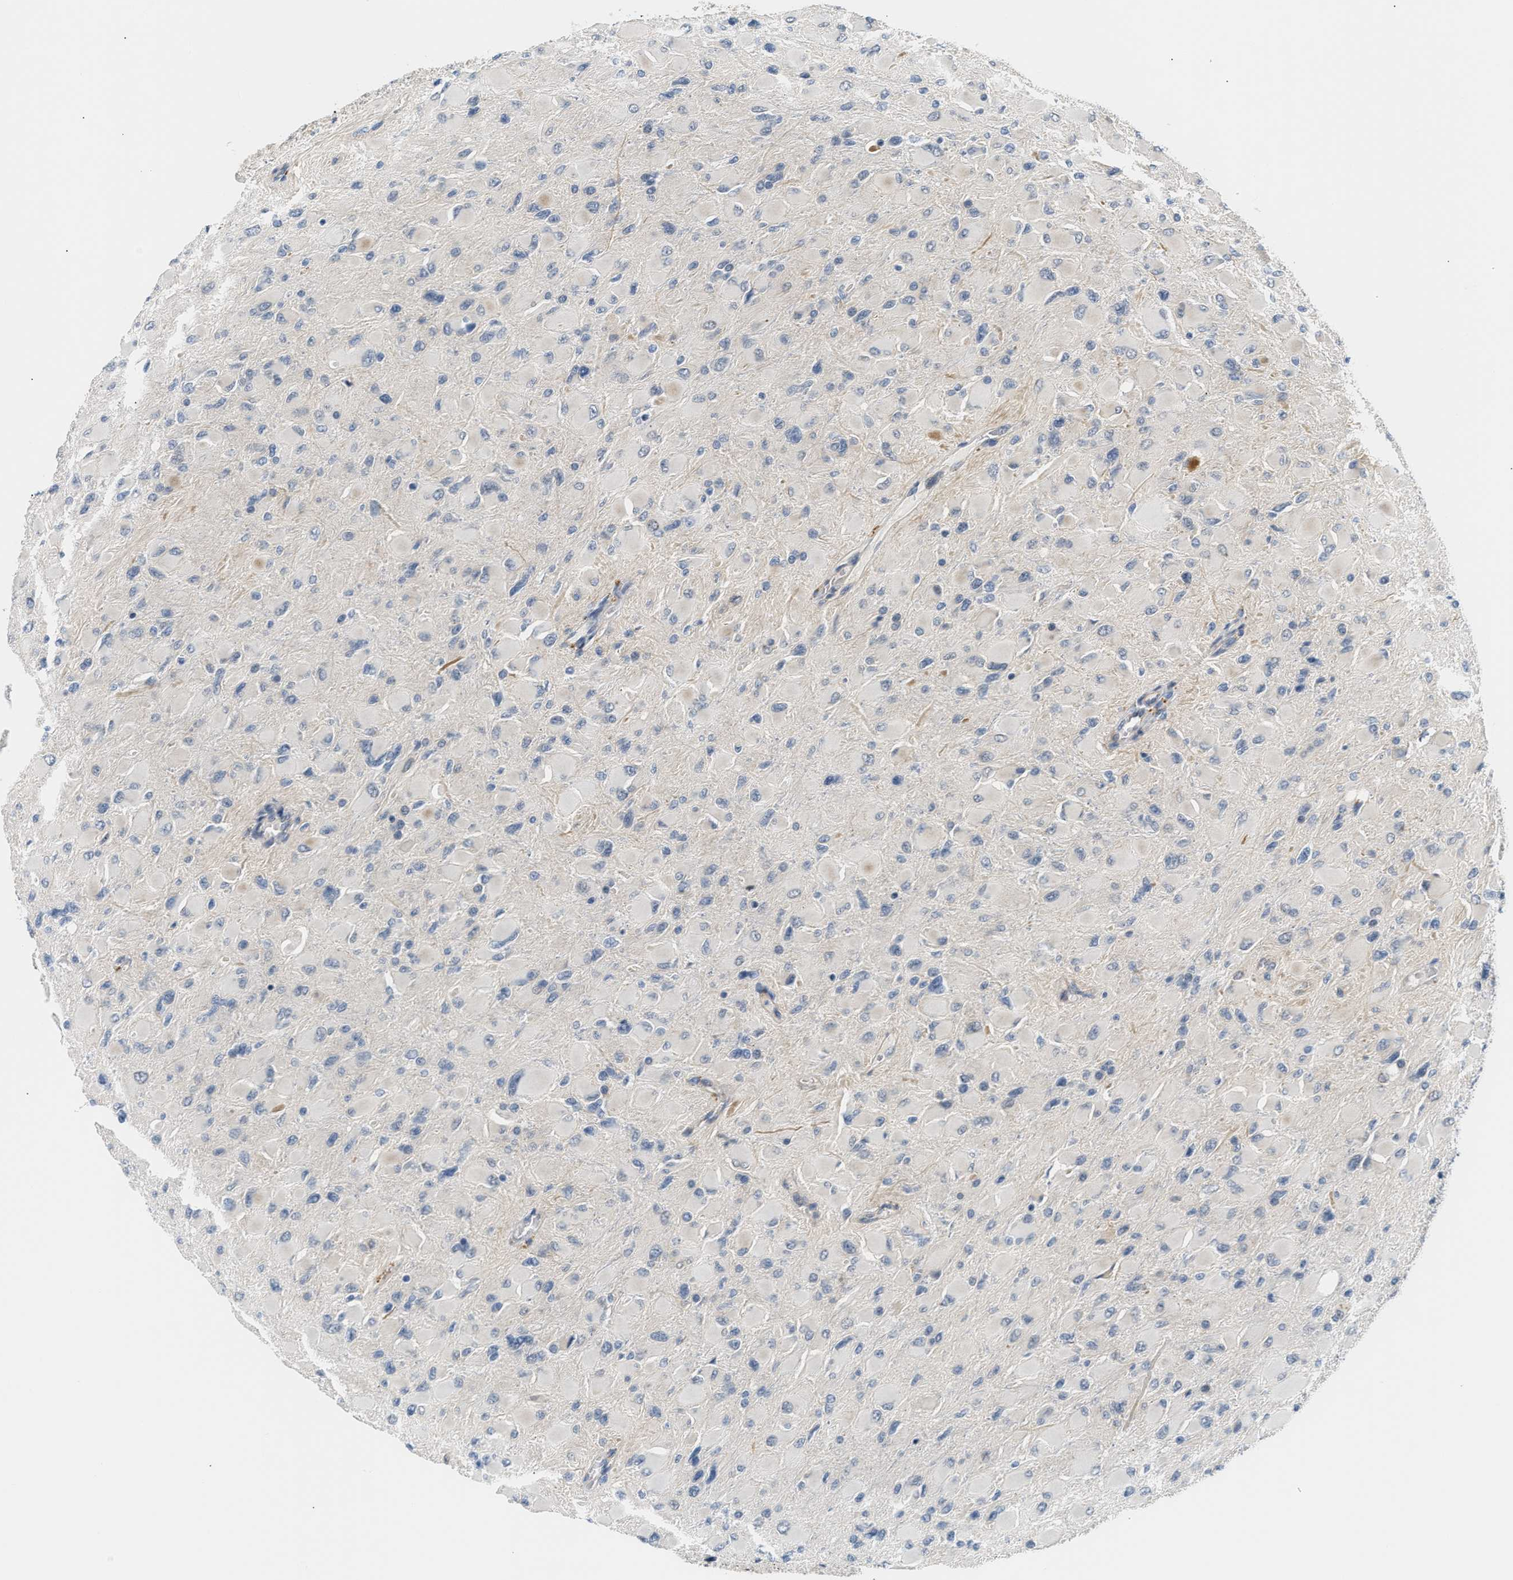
{"staining": {"intensity": "negative", "quantity": "none", "location": "none"}, "tissue": "glioma", "cell_type": "Tumor cells", "image_type": "cancer", "snomed": [{"axis": "morphology", "description": "Glioma, malignant, High grade"}, {"axis": "topography", "description": "Cerebral cortex"}], "caption": "Malignant high-grade glioma was stained to show a protein in brown. There is no significant expression in tumor cells.", "gene": "PPM1H", "patient": {"sex": "female", "age": 36}}